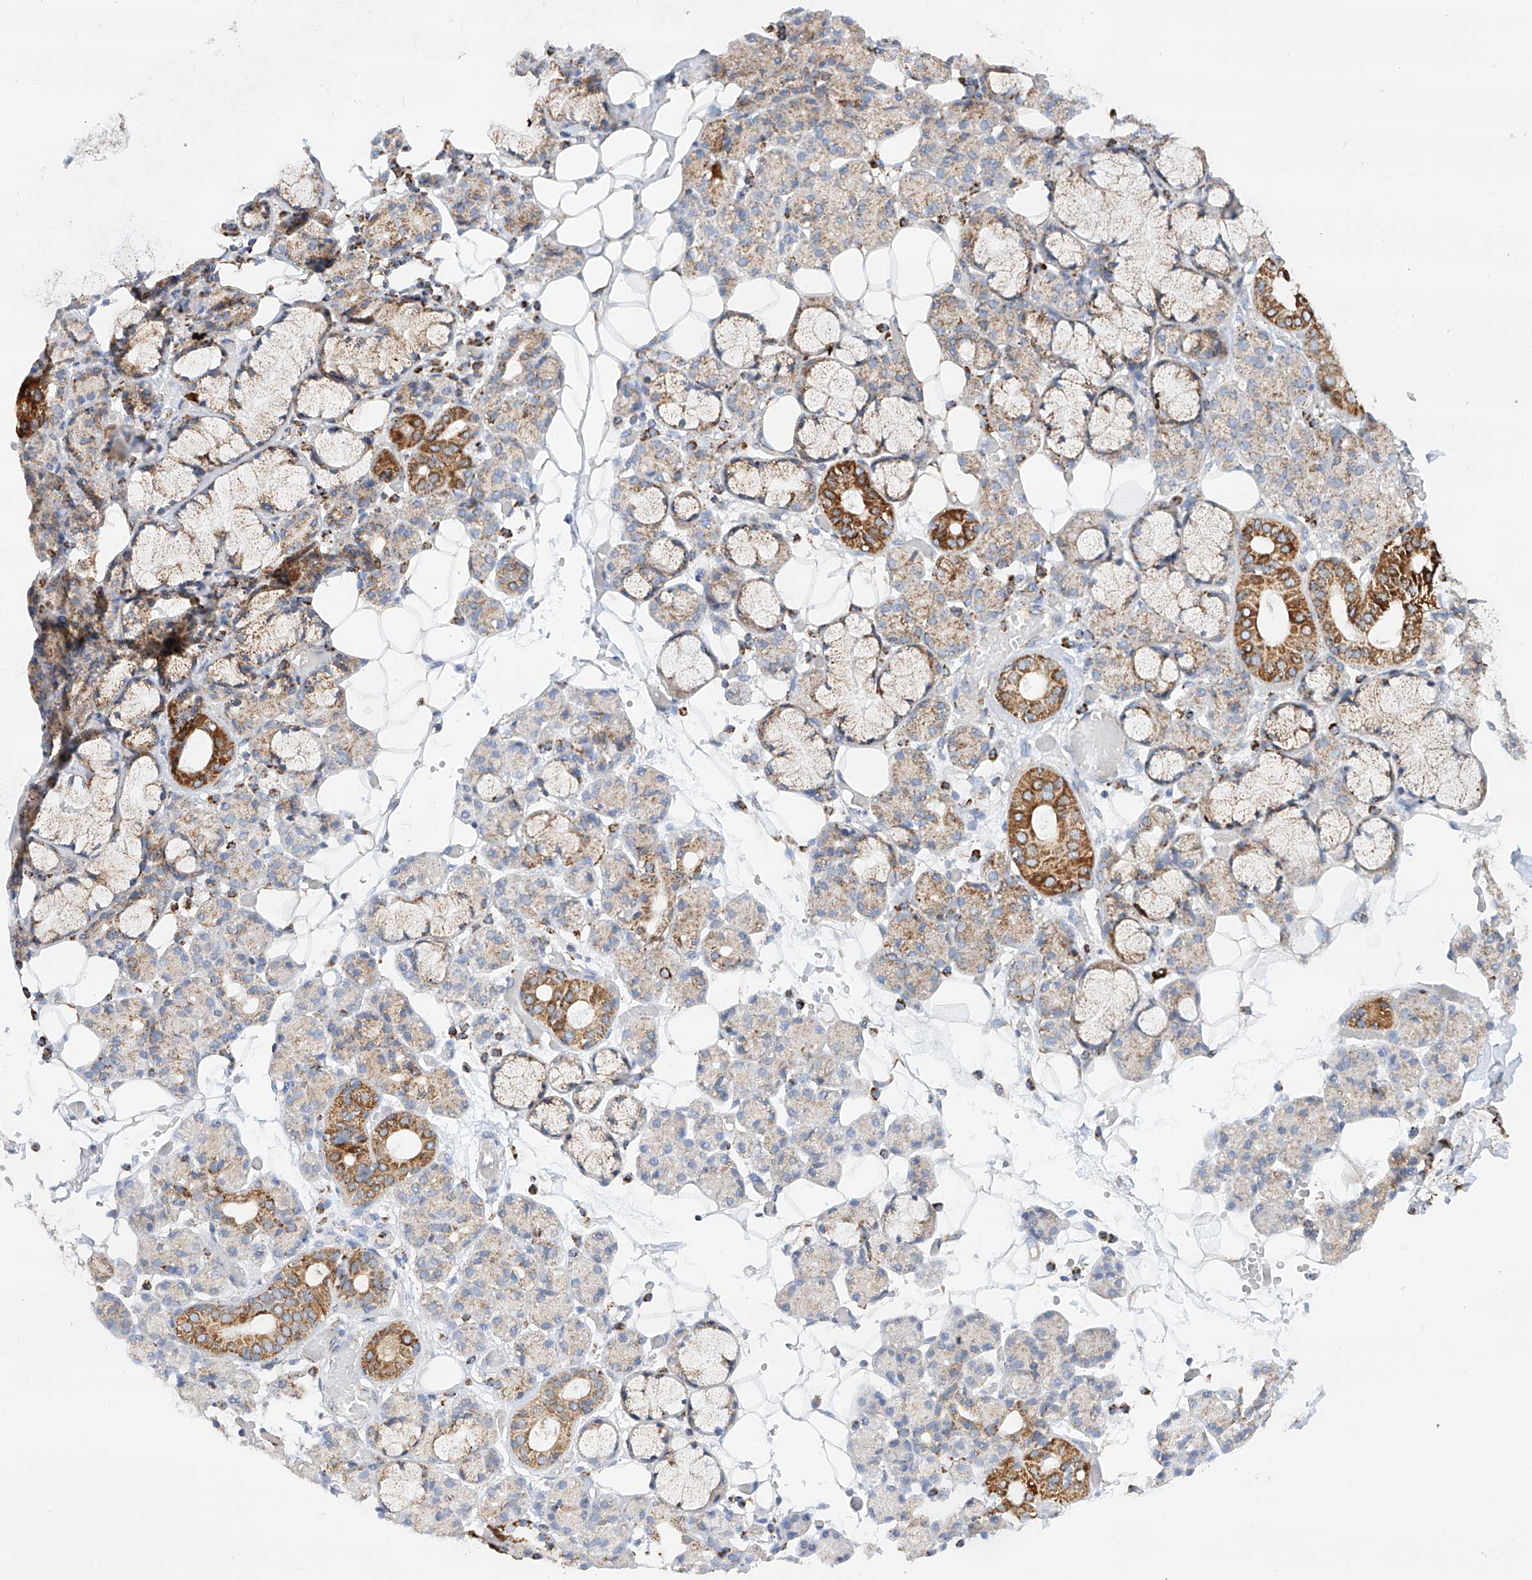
{"staining": {"intensity": "strong", "quantity": "<25%", "location": "cytoplasmic/membranous"}, "tissue": "salivary gland", "cell_type": "Glandular cells", "image_type": "normal", "snomed": [{"axis": "morphology", "description": "Normal tissue, NOS"}, {"axis": "topography", "description": "Salivary gland"}], "caption": "Protein staining shows strong cytoplasmic/membranous expression in approximately <25% of glandular cells in normal salivary gland. (Stains: DAB (3,3'-diaminobenzidine) in brown, nuclei in blue, Microscopy: brightfield microscopy at high magnification).", "gene": "TTC27", "patient": {"sex": "male", "age": 63}}